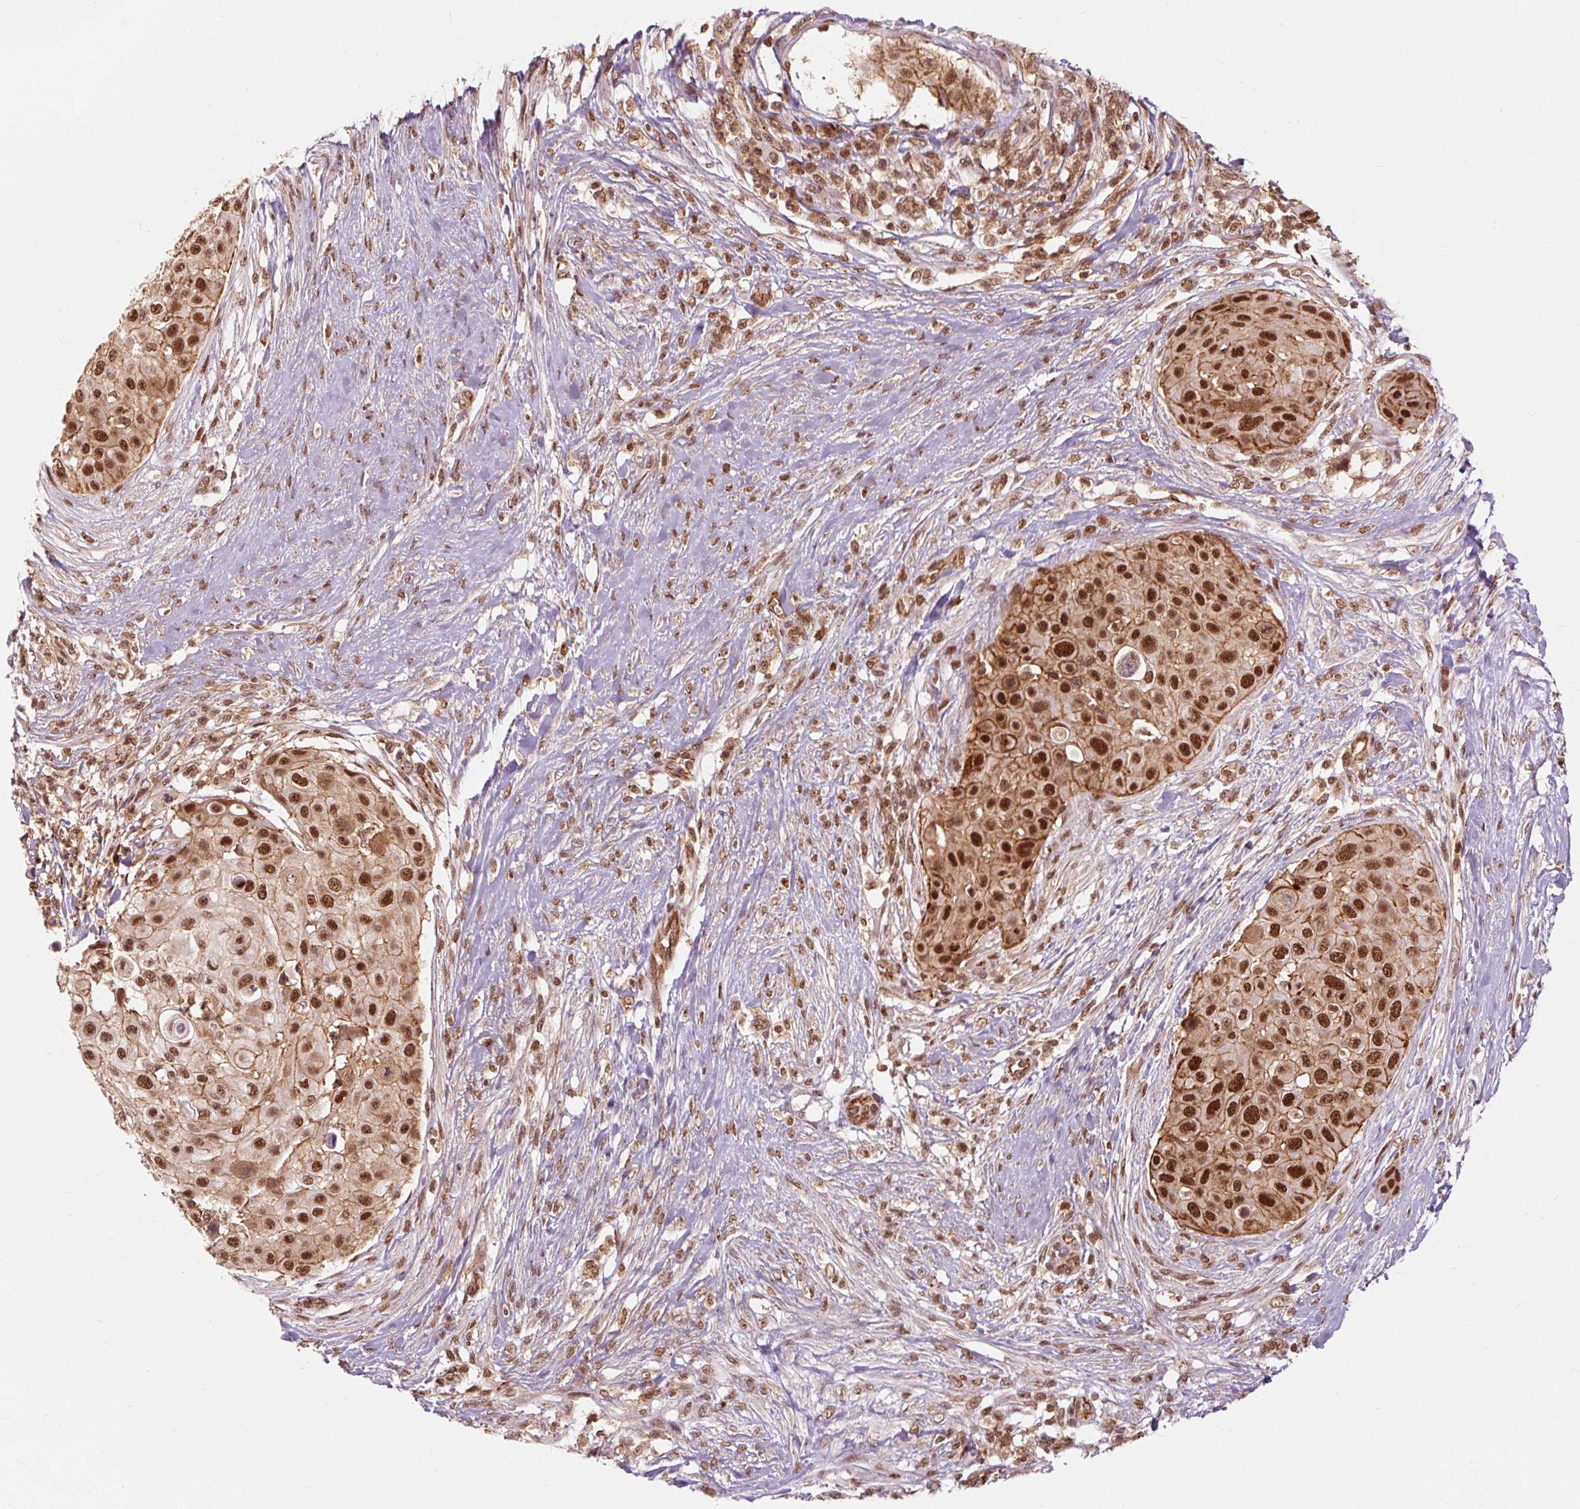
{"staining": {"intensity": "strong", "quantity": ">75%", "location": "cytoplasmic/membranous,nuclear"}, "tissue": "skin cancer", "cell_type": "Tumor cells", "image_type": "cancer", "snomed": [{"axis": "morphology", "description": "Squamous cell carcinoma, NOS"}, {"axis": "topography", "description": "Skin"}], "caption": "Skin squamous cell carcinoma stained with DAB (3,3'-diaminobenzidine) immunohistochemistry (IHC) displays high levels of strong cytoplasmic/membranous and nuclear expression in about >75% of tumor cells.", "gene": "CSTF1", "patient": {"sex": "female", "age": 87}}